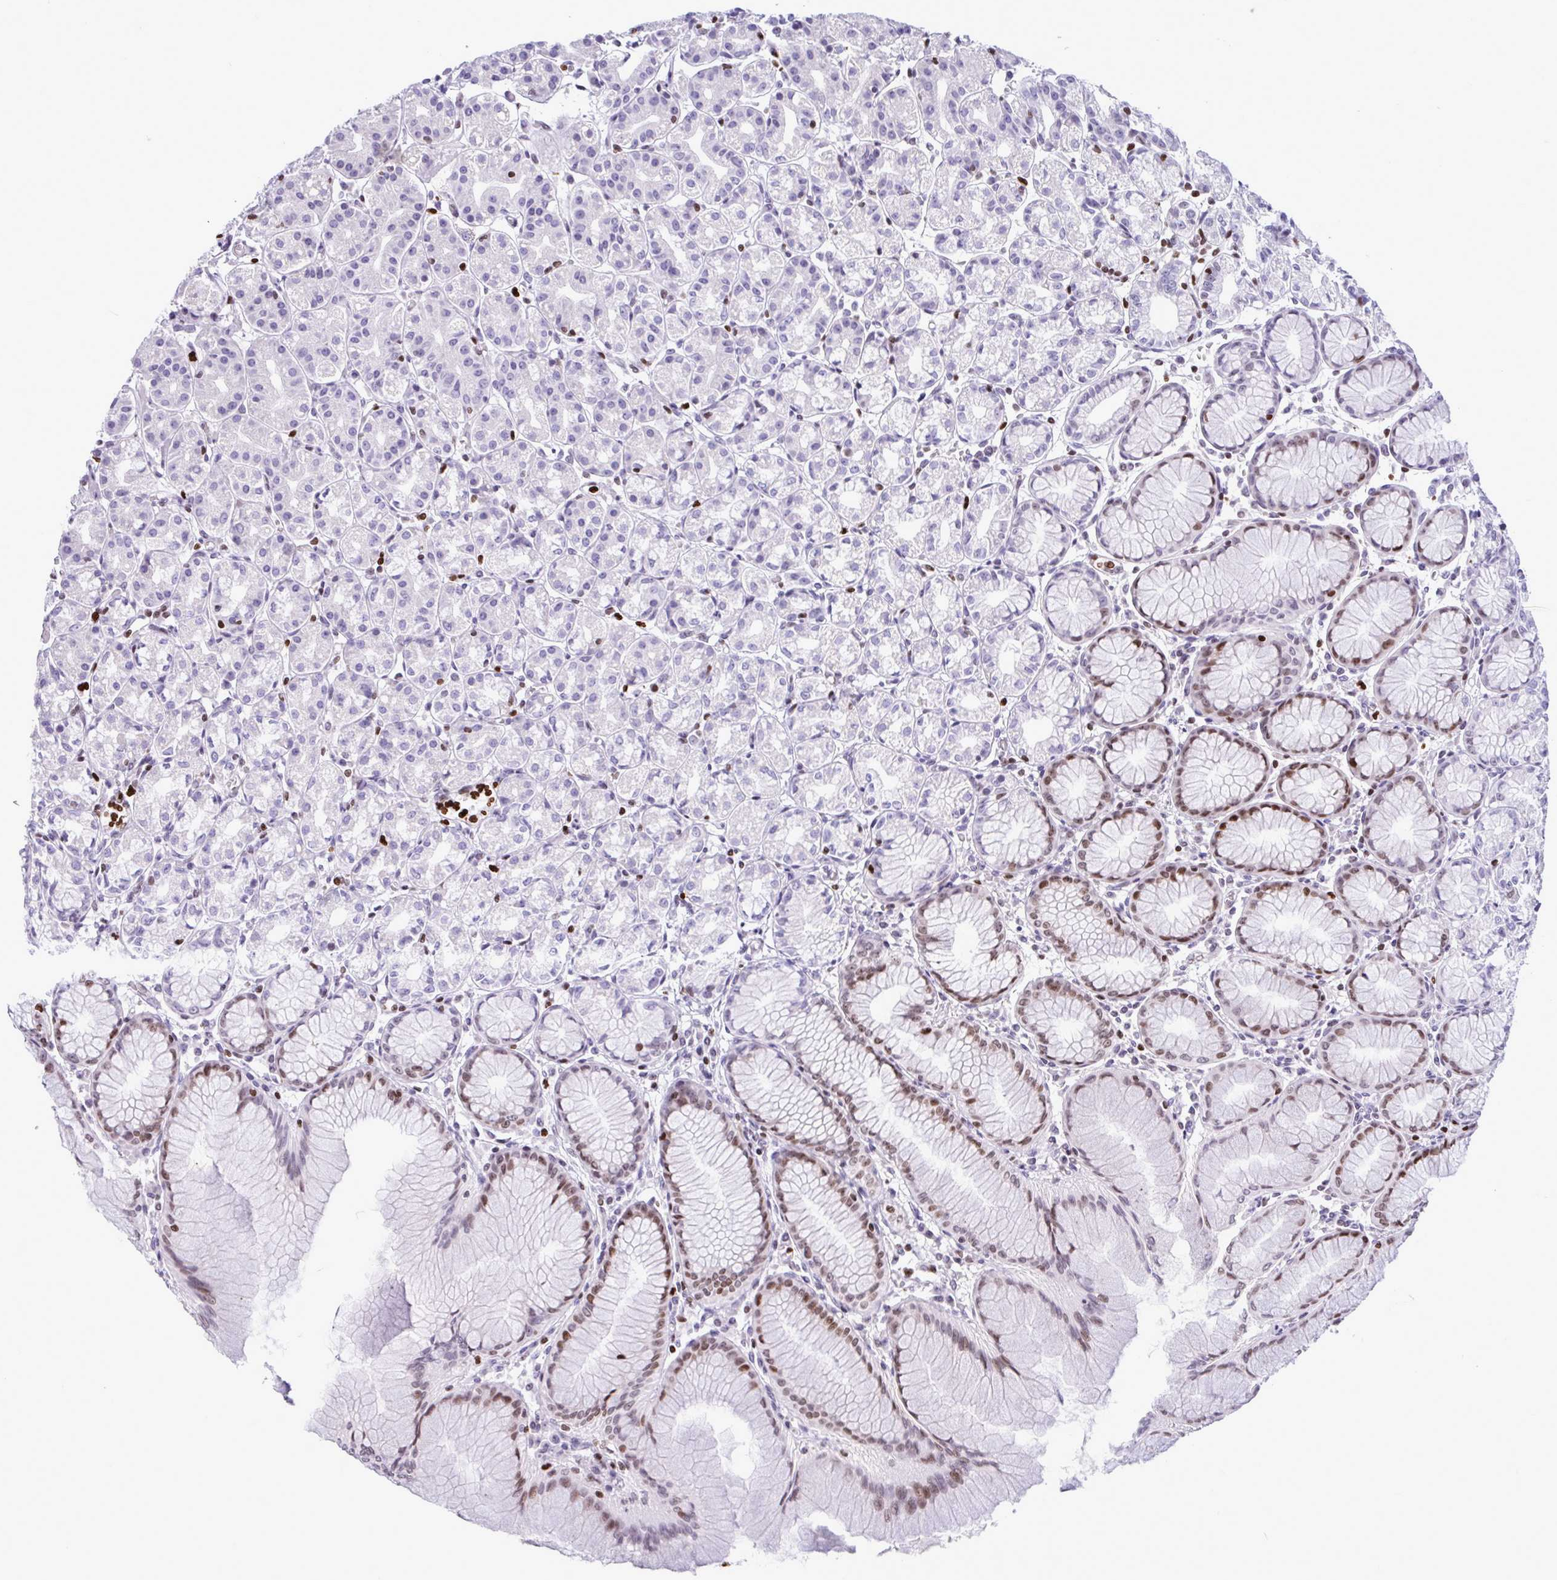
{"staining": {"intensity": "weak", "quantity": "<25%", "location": "nuclear"}, "tissue": "stomach", "cell_type": "Glandular cells", "image_type": "normal", "snomed": [{"axis": "morphology", "description": "Normal tissue, NOS"}, {"axis": "topography", "description": "Stomach"}], "caption": "The image demonstrates no significant expression in glandular cells of stomach.", "gene": "HMGB2", "patient": {"sex": "female", "age": 57}}